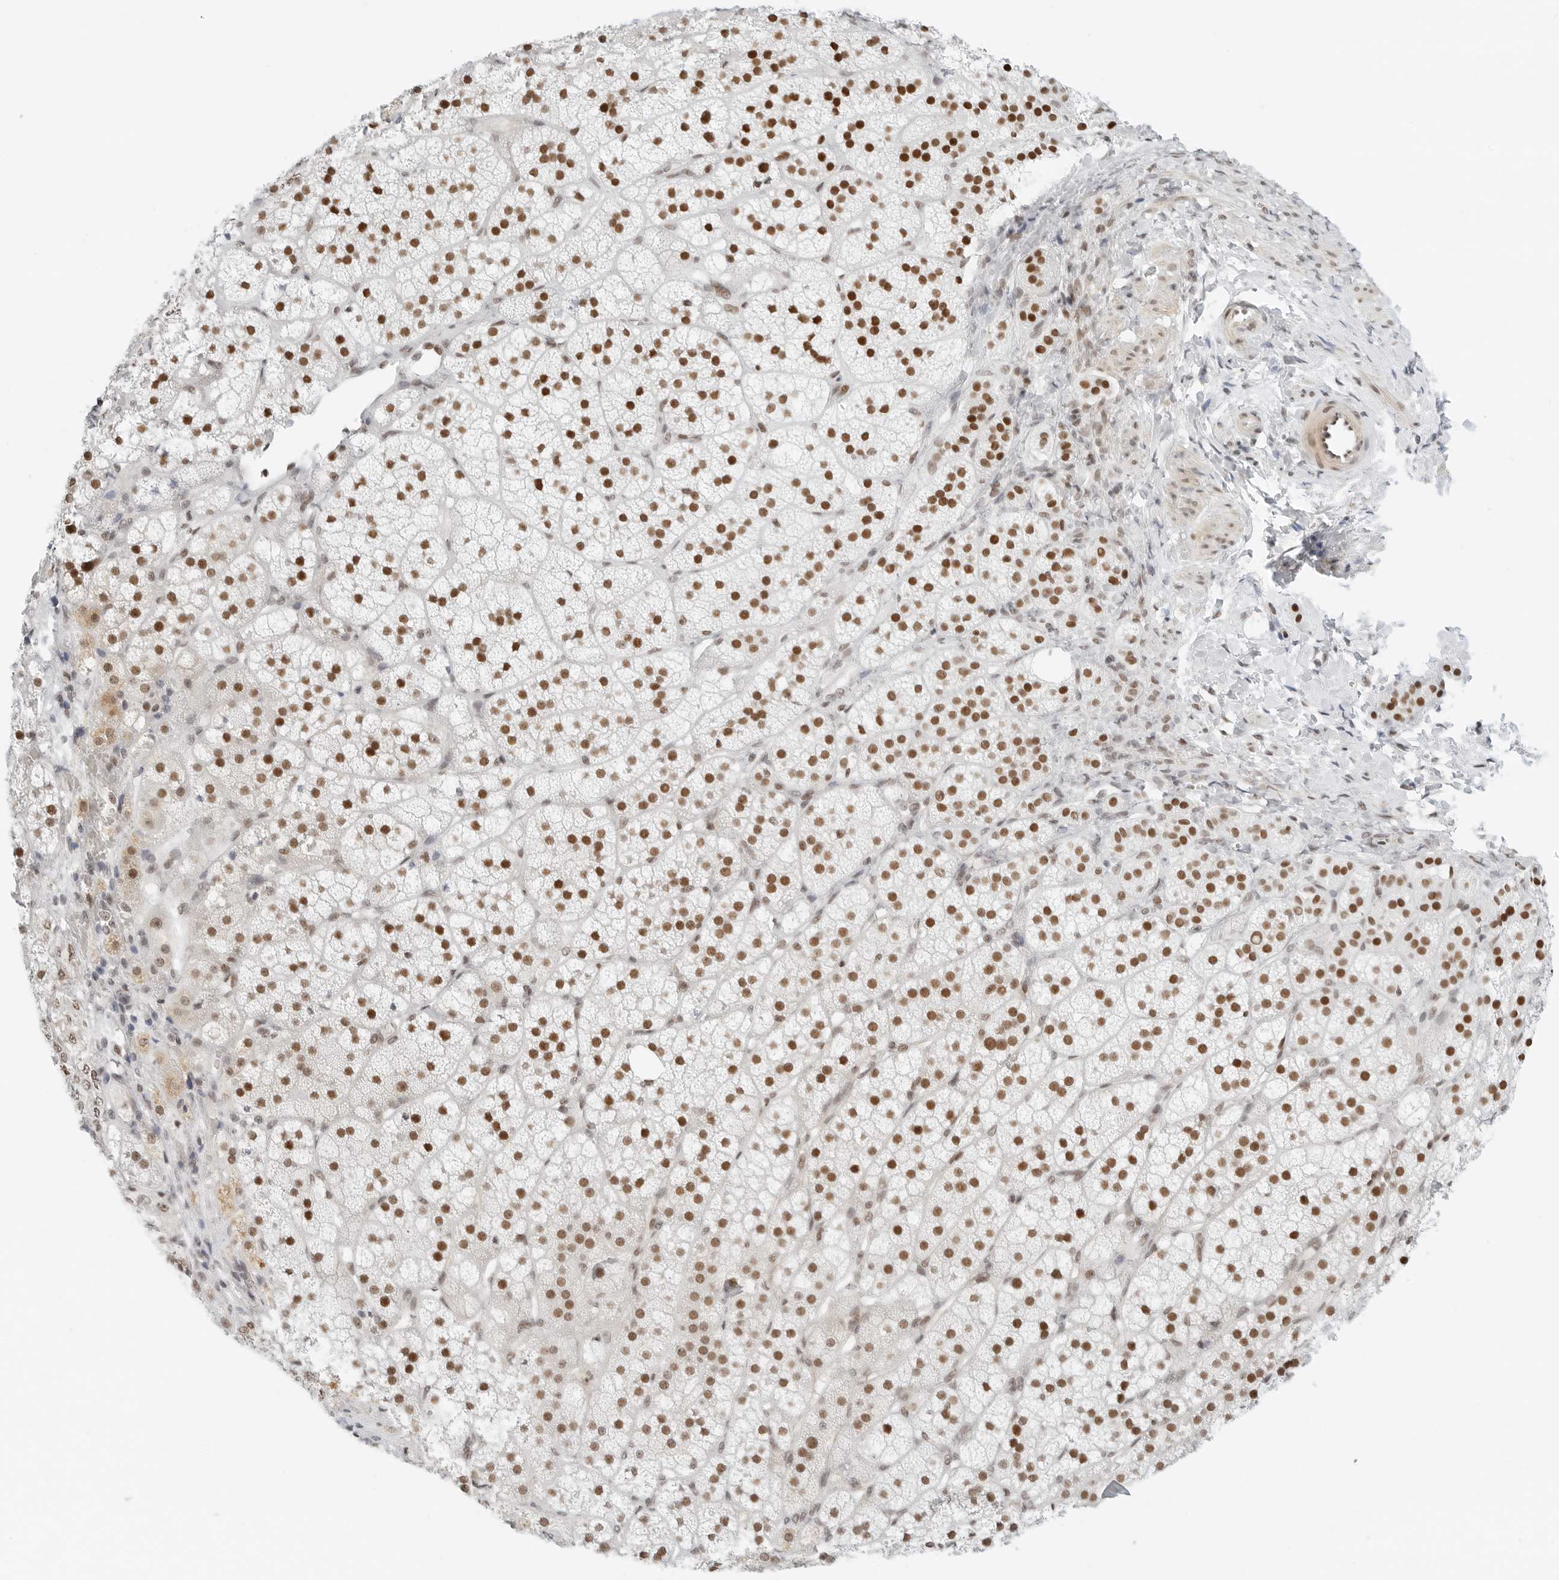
{"staining": {"intensity": "moderate", "quantity": ">75%", "location": "nuclear"}, "tissue": "adrenal gland", "cell_type": "Glandular cells", "image_type": "normal", "snomed": [{"axis": "morphology", "description": "Normal tissue, NOS"}, {"axis": "topography", "description": "Adrenal gland"}], "caption": "Immunohistochemistry (IHC) of unremarkable adrenal gland exhibits medium levels of moderate nuclear positivity in approximately >75% of glandular cells.", "gene": "CRTC2", "patient": {"sex": "female", "age": 44}}